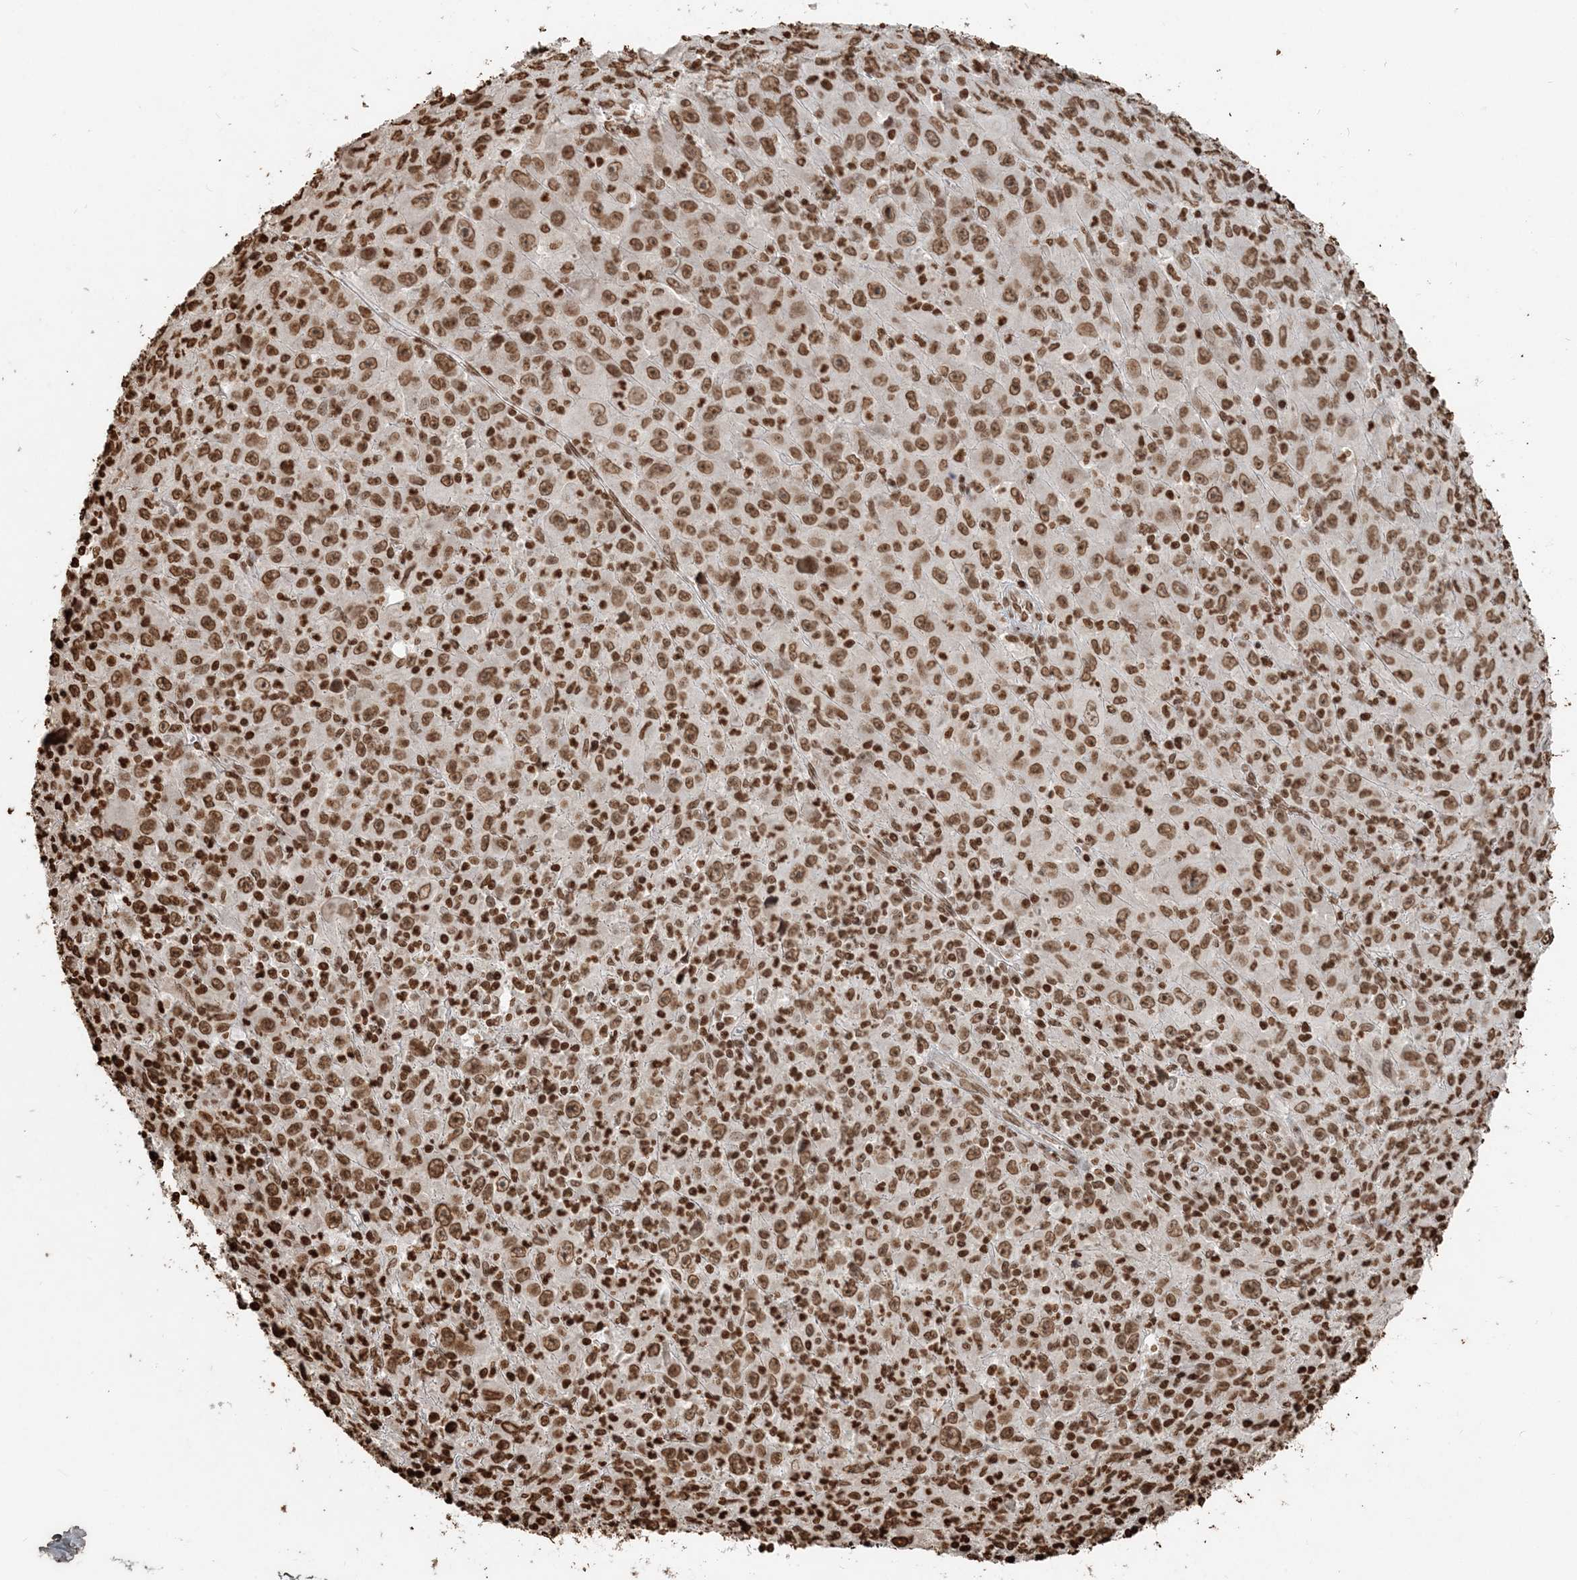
{"staining": {"intensity": "moderate", "quantity": ">75%", "location": "nuclear"}, "tissue": "melanoma", "cell_type": "Tumor cells", "image_type": "cancer", "snomed": [{"axis": "morphology", "description": "Malignant melanoma, Metastatic site"}, {"axis": "topography", "description": "Skin"}], "caption": "Tumor cells display moderate nuclear staining in approximately >75% of cells in malignant melanoma (metastatic site).", "gene": "H3-3B", "patient": {"sex": "female", "age": 56}}